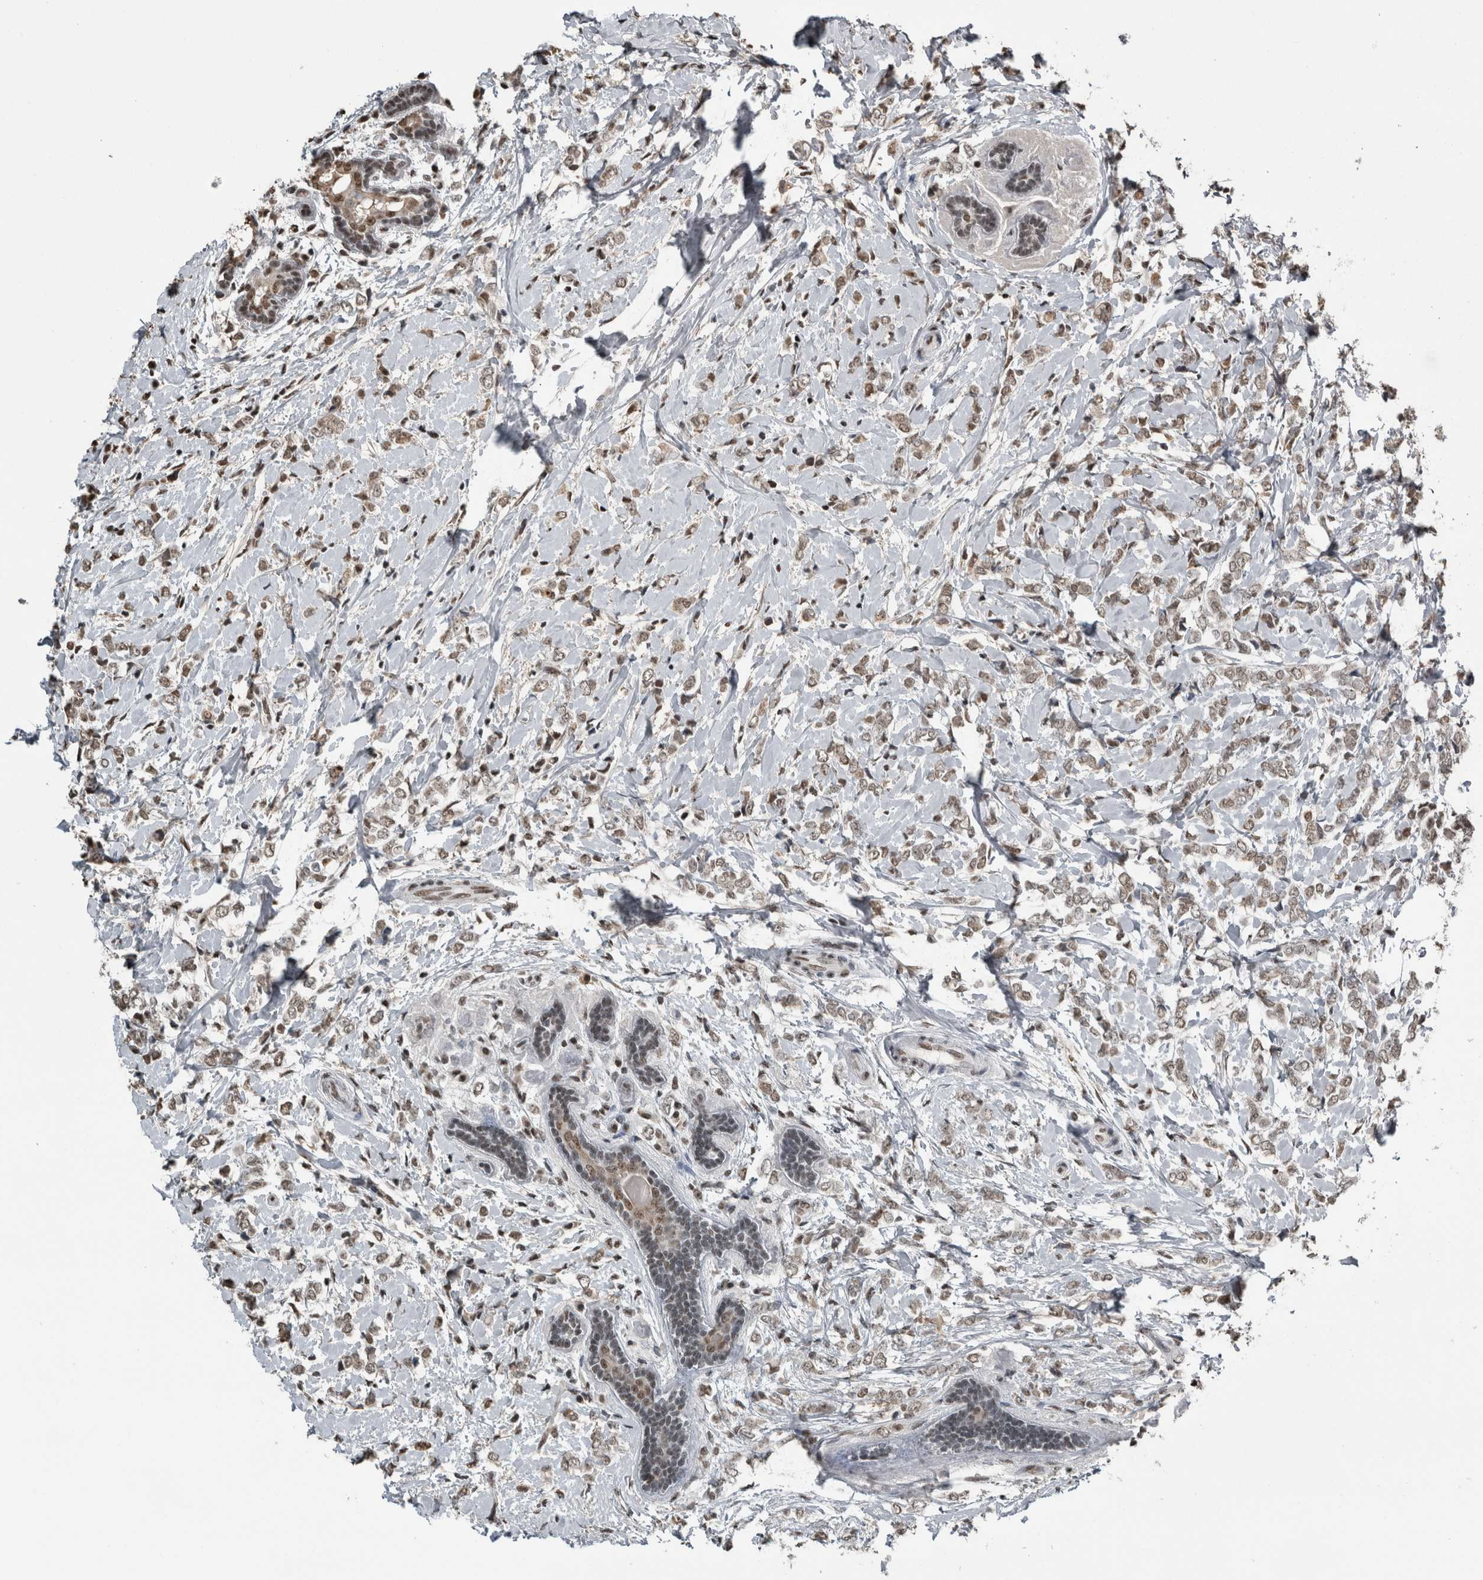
{"staining": {"intensity": "weak", "quantity": ">75%", "location": "nuclear"}, "tissue": "breast cancer", "cell_type": "Tumor cells", "image_type": "cancer", "snomed": [{"axis": "morphology", "description": "Normal tissue, NOS"}, {"axis": "morphology", "description": "Lobular carcinoma"}, {"axis": "topography", "description": "Breast"}], "caption": "Protein staining of breast cancer tissue exhibits weak nuclear positivity in about >75% of tumor cells. (IHC, brightfield microscopy, high magnification).", "gene": "TGS1", "patient": {"sex": "female", "age": 47}}